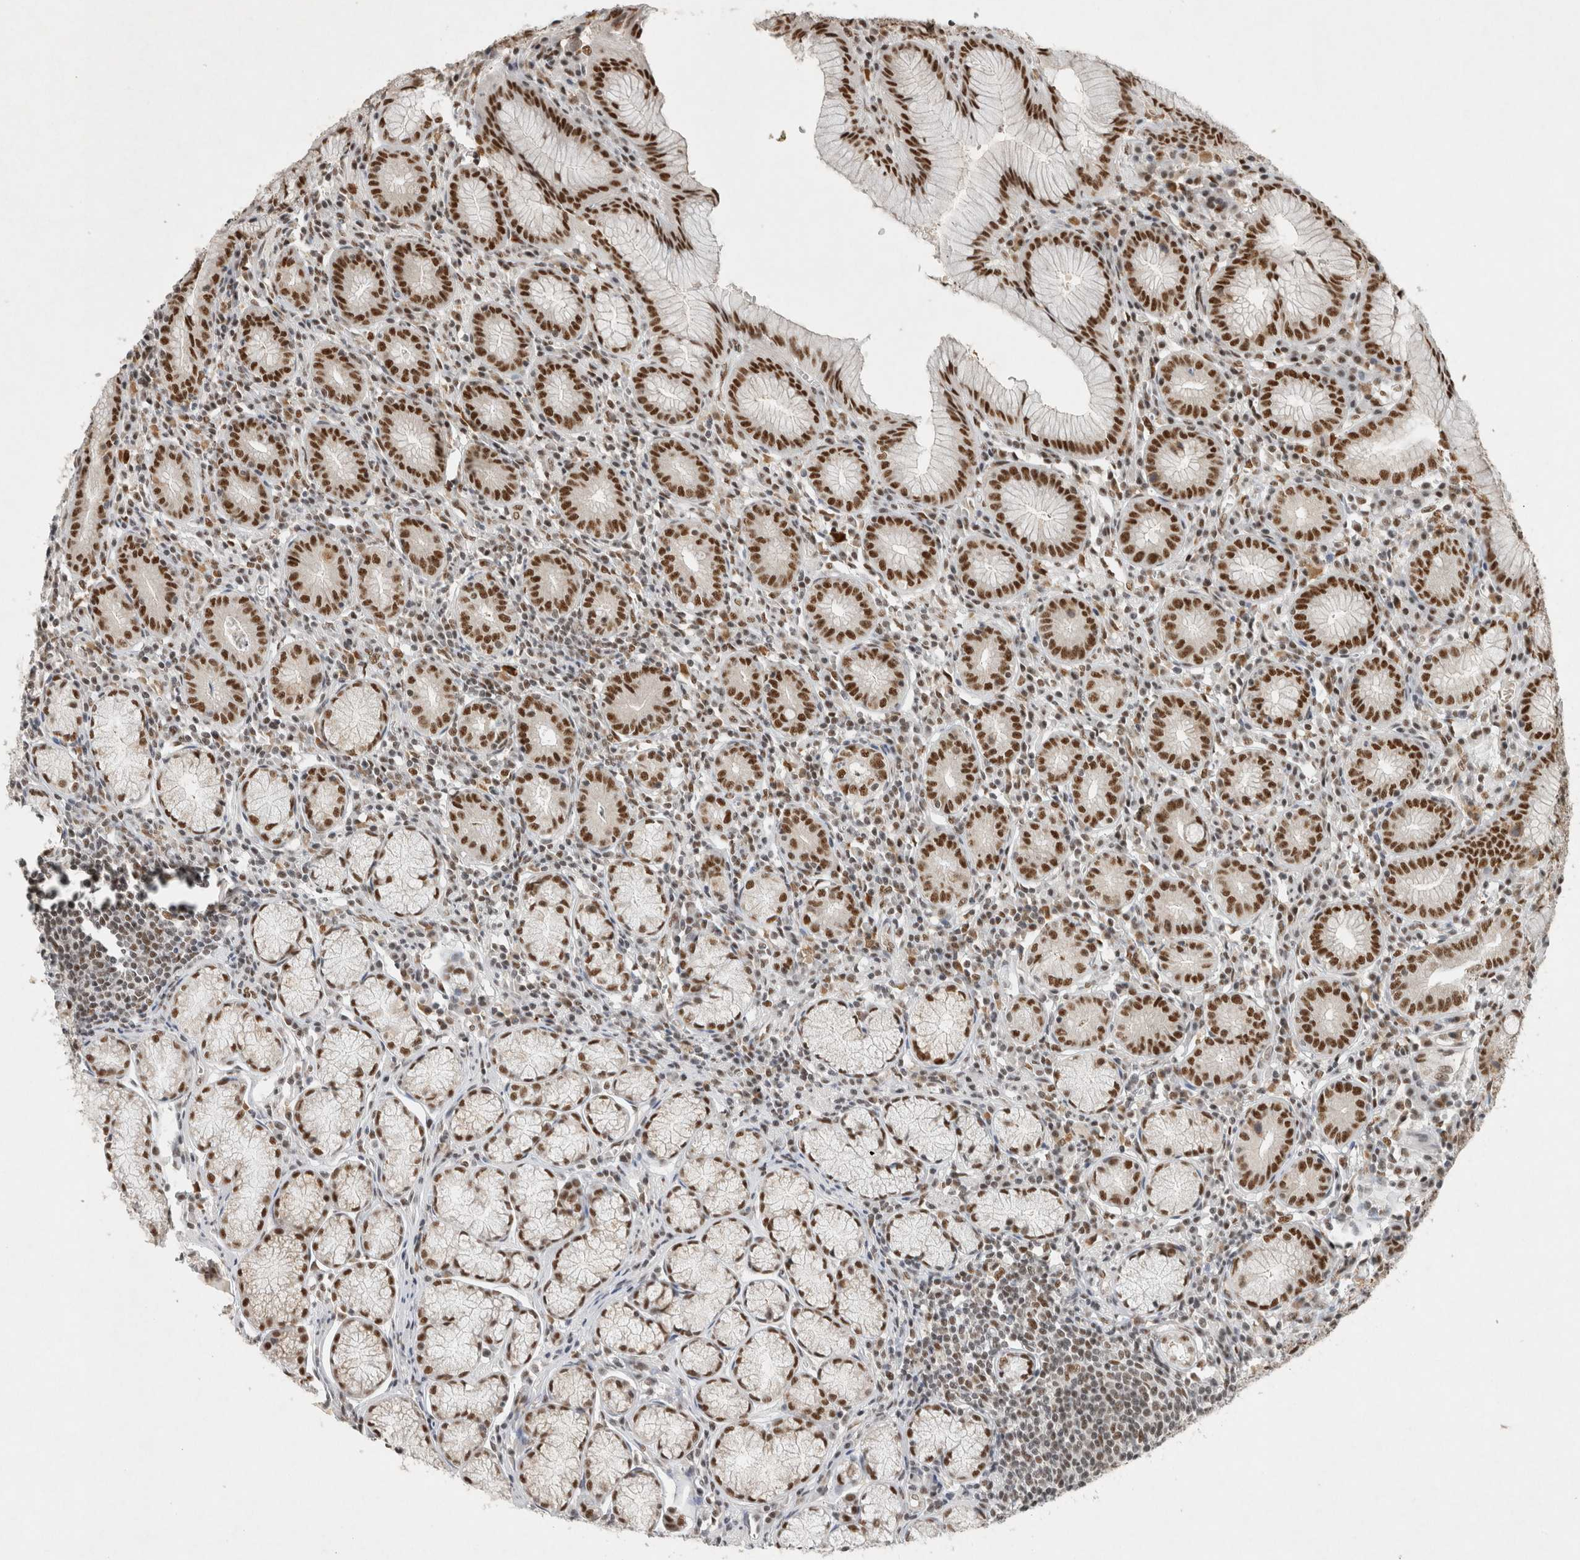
{"staining": {"intensity": "strong", "quantity": ">75%", "location": "nuclear"}, "tissue": "stomach", "cell_type": "Glandular cells", "image_type": "normal", "snomed": [{"axis": "morphology", "description": "Normal tissue, NOS"}, {"axis": "topography", "description": "Stomach"}], "caption": "Stomach was stained to show a protein in brown. There is high levels of strong nuclear positivity in about >75% of glandular cells. The staining was performed using DAB to visualize the protein expression in brown, while the nuclei were stained in blue with hematoxylin (Magnification: 20x).", "gene": "DDX42", "patient": {"sex": "male", "age": 55}}